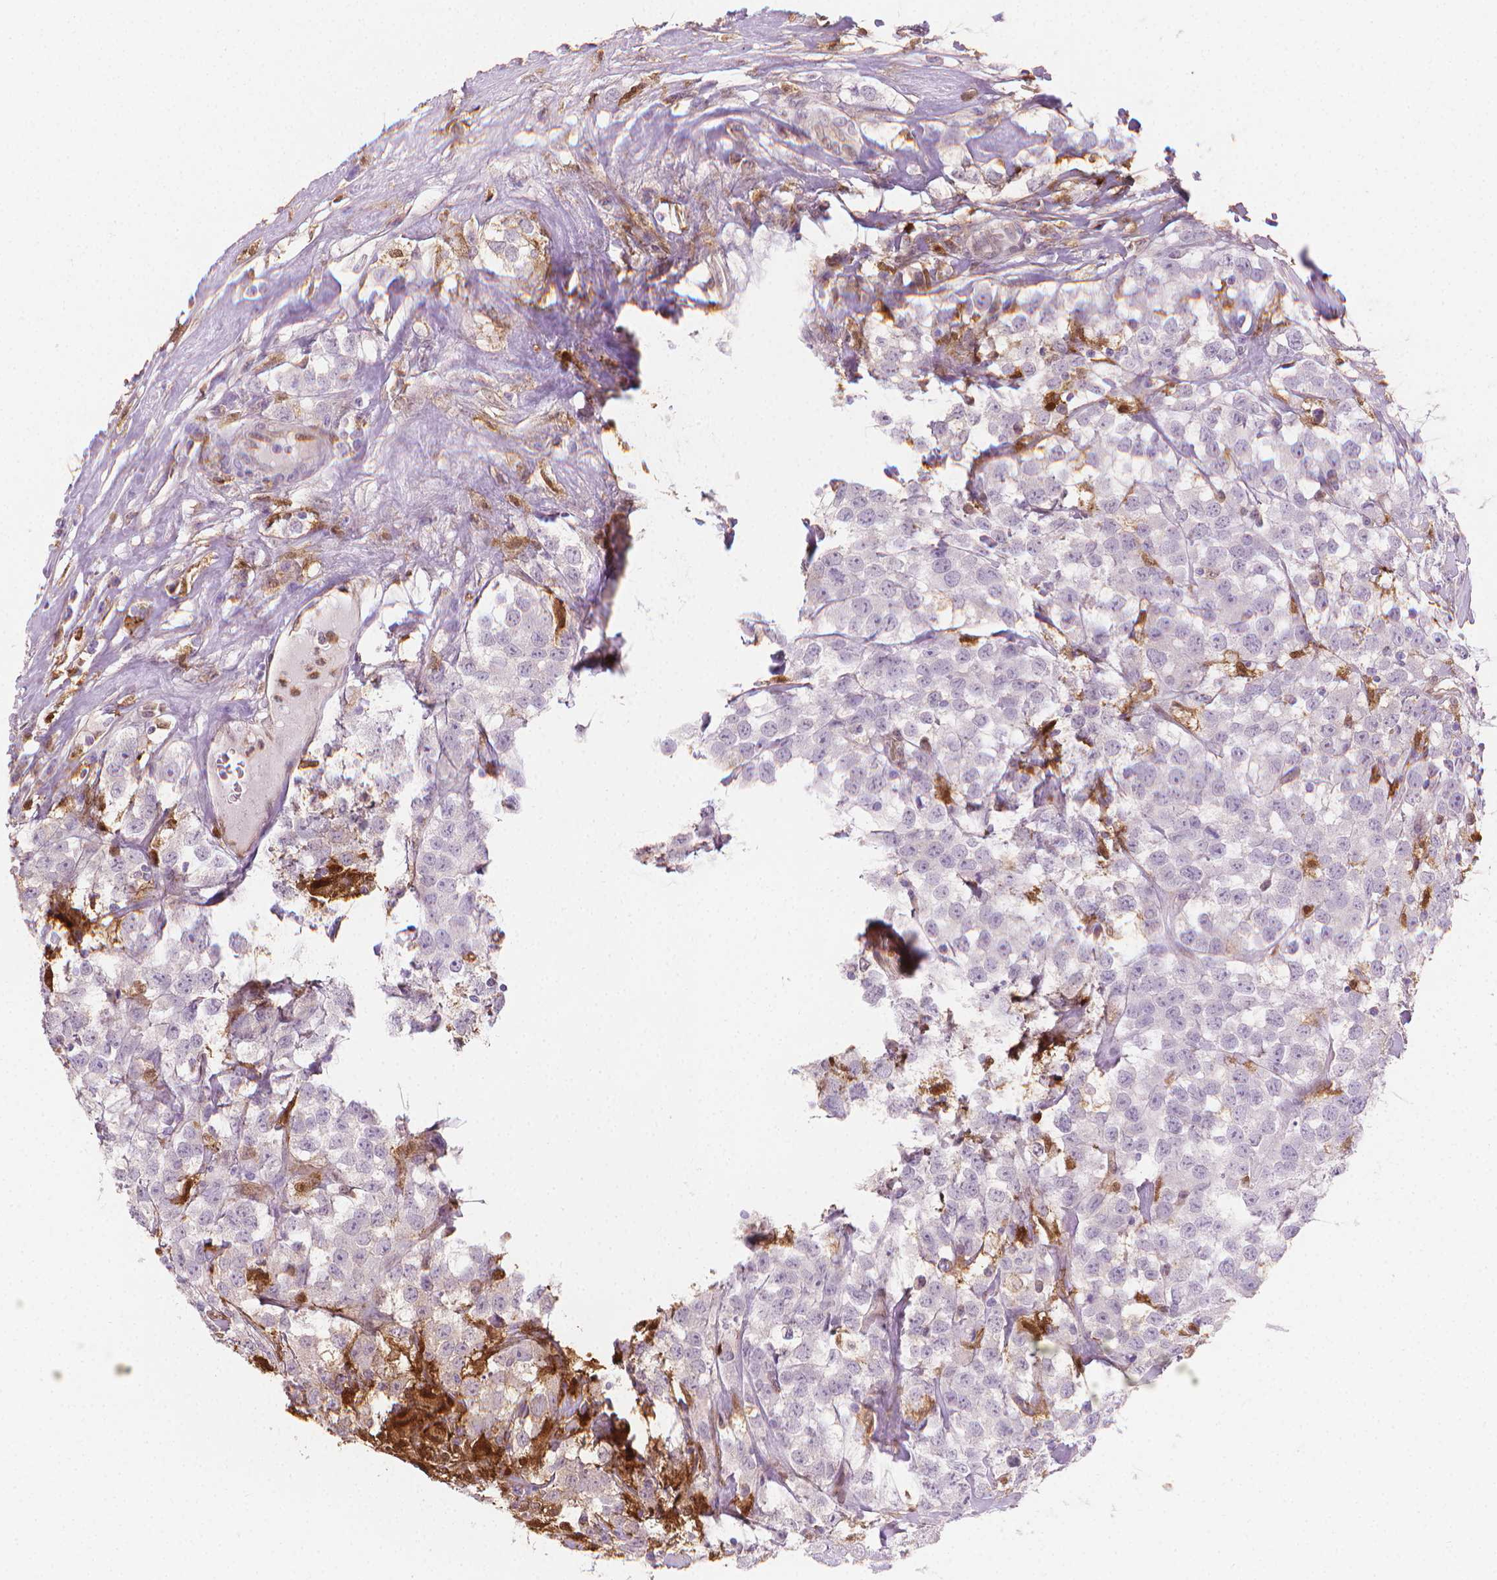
{"staining": {"intensity": "negative", "quantity": "none", "location": "none"}, "tissue": "testis cancer", "cell_type": "Tumor cells", "image_type": "cancer", "snomed": [{"axis": "morphology", "description": "Seminoma, NOS"}, {"axis": "topography", "description": "Testis"}], "caption": "Photomicrograph shows no significant protein staining in tumor cells of testis seminoma. (DAB (3,3'-diaminobenzidine) IHC with hematoxylin counter stain).", "gene": "TNFAIP2", "patient": {"sex": "male", "age": 59}}